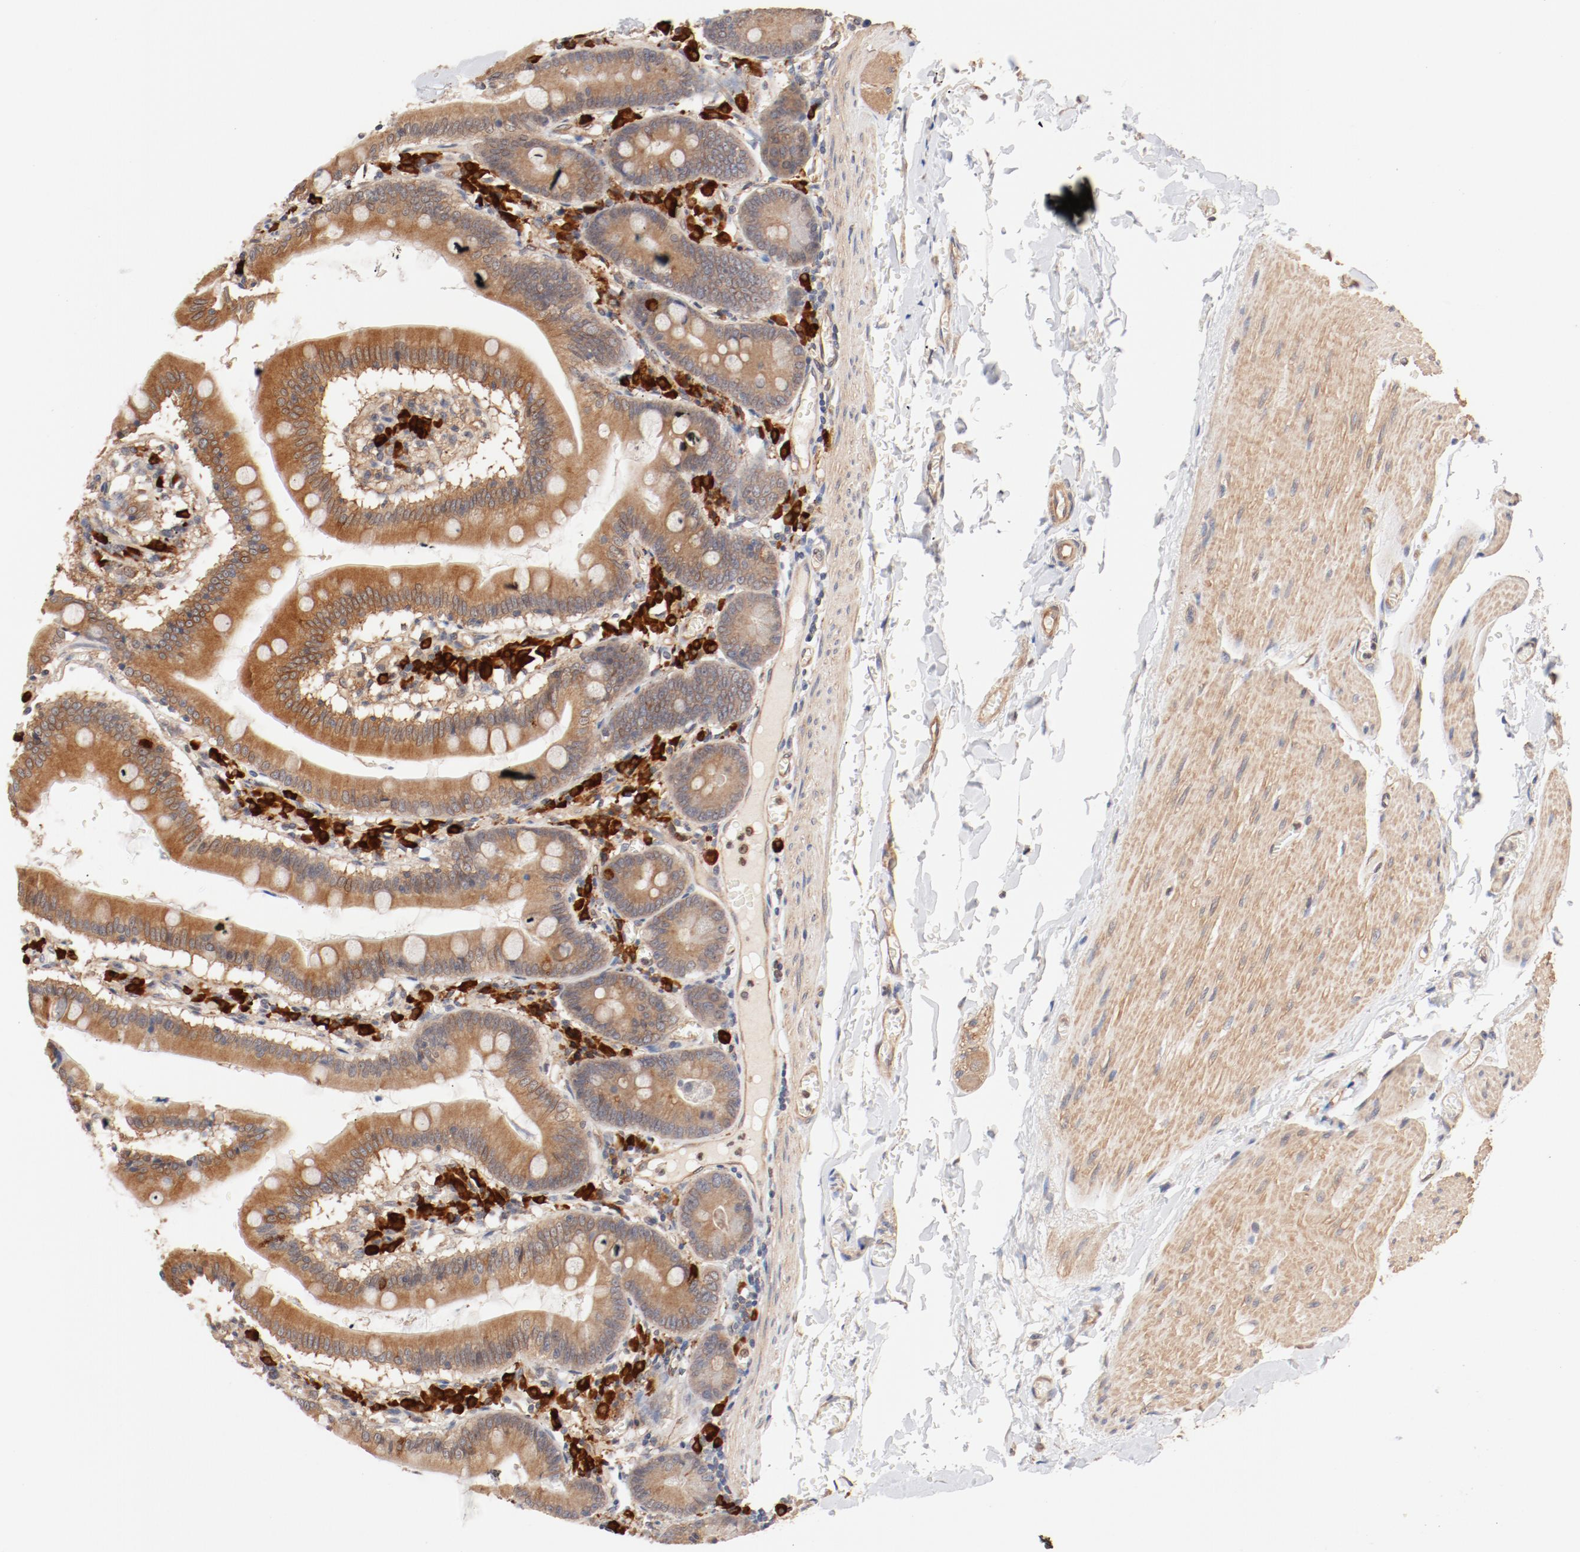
{"staining": {"intensity": "moderate", "quantity": ">75%", "location": "cytoplasmic/membranous"}, "tissue": "small intestine", "cell_type": "Glandular cells", "image_type": "normal", "snomed": [{"axis": "morphology", "description": "Normal tissue, NOS"}, {"axis": "topography", "description": "Small intestine"}], "caption": "Approximately >75% of glandular cells in normal human small intestine exhibit moderate cytoplasmic/membranous protein staining as visualized by brown immunohistochemical staining.", "gene": "UBE2J1", "patient": {"sex": "male", "age": 71}}